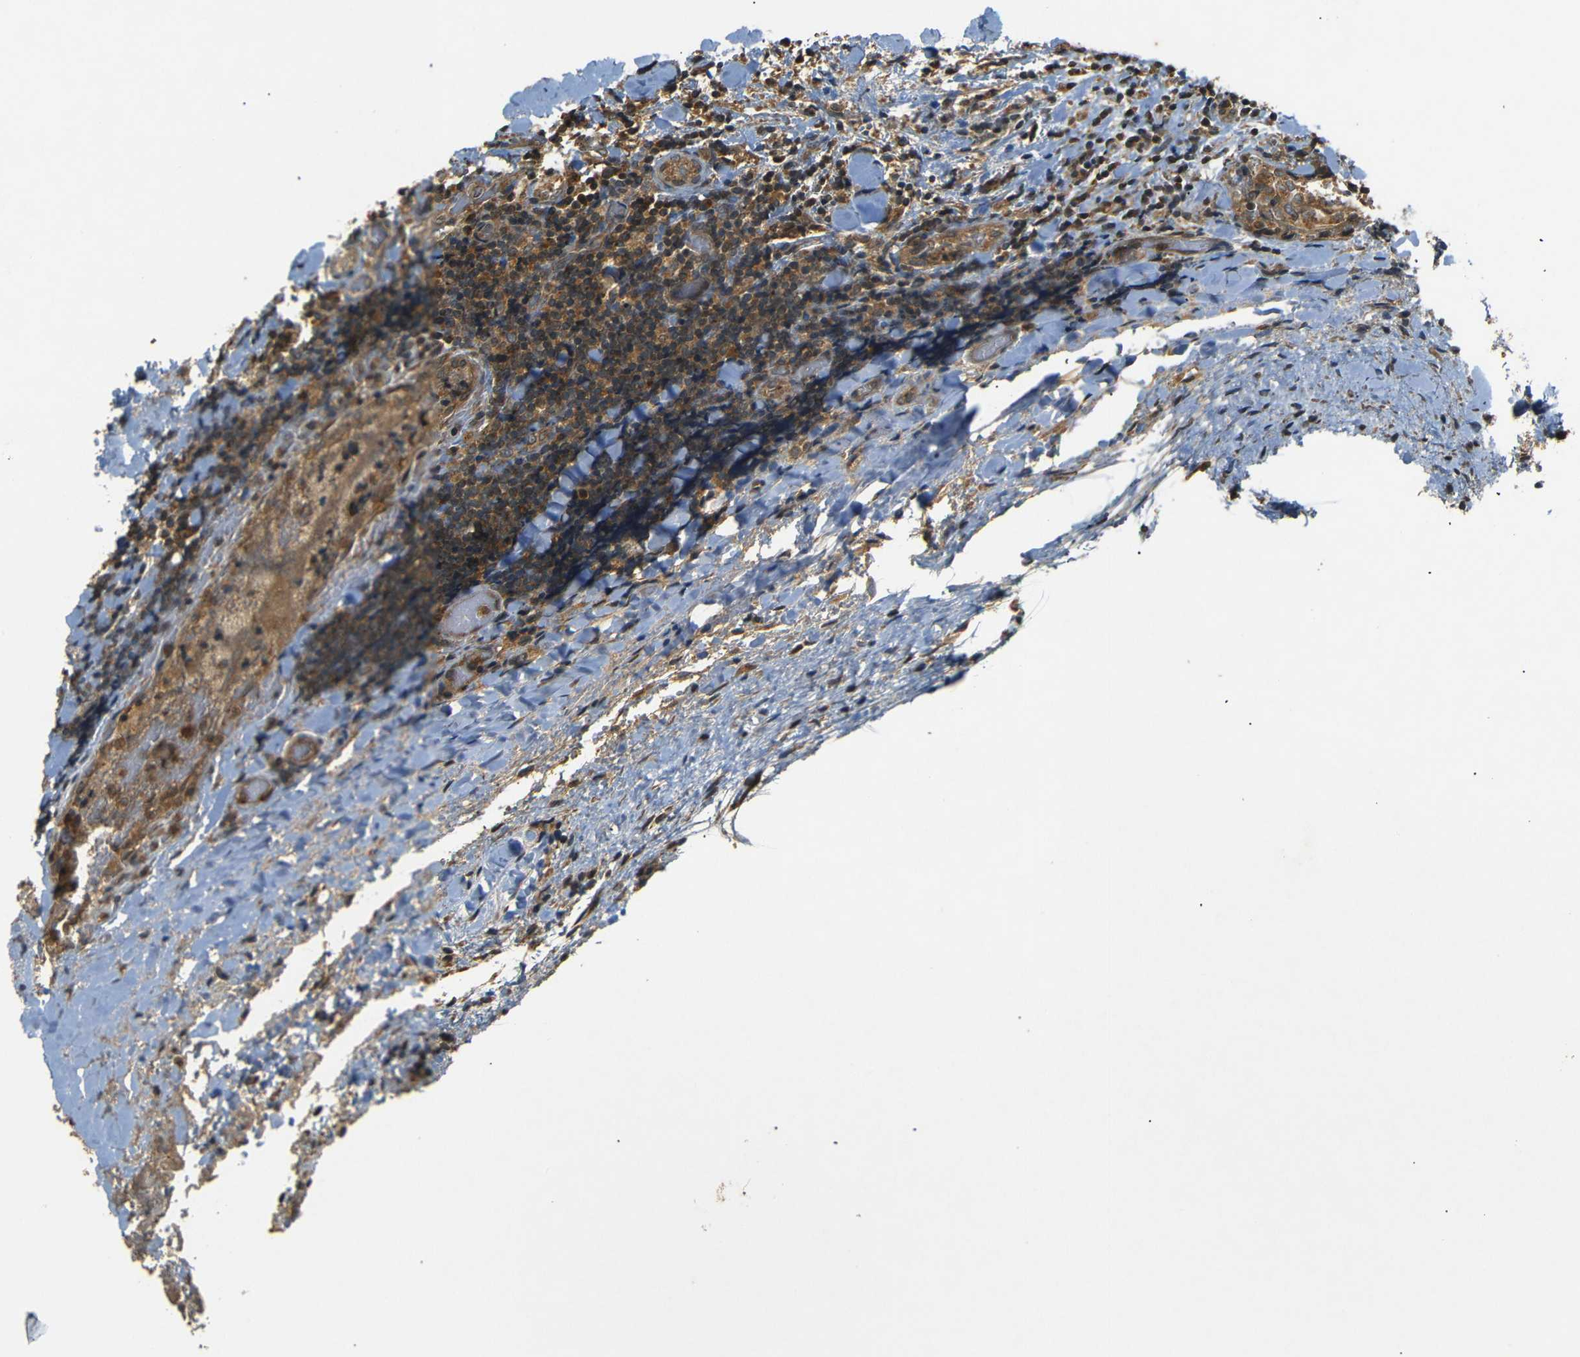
{"staining": {"intensity": "moderate", "quantity": ">75%", "location": "cytoplasmic/membranous"}, "tissue": "thyroid cancer", "cell_type": "Tumor cells", "image_type": "cancer", "snomed": [{"axis": "morphology", "description": "Normal tissue, NOS"}, {"axis": "morphology", "description": "Papillary adenocarcinoma, NOS"}, {"axis": "topography", "description": "Thyroid gland"}], "caption": "This image exhibits IHC staining of human thyroid cancer (papillary adenocarcinoma), with medium moderate cytoplasmic/membranous positivity in about >75% of tumor cells.", "gene": "TANK", "patient": {"sex": "female", "age": 30}}